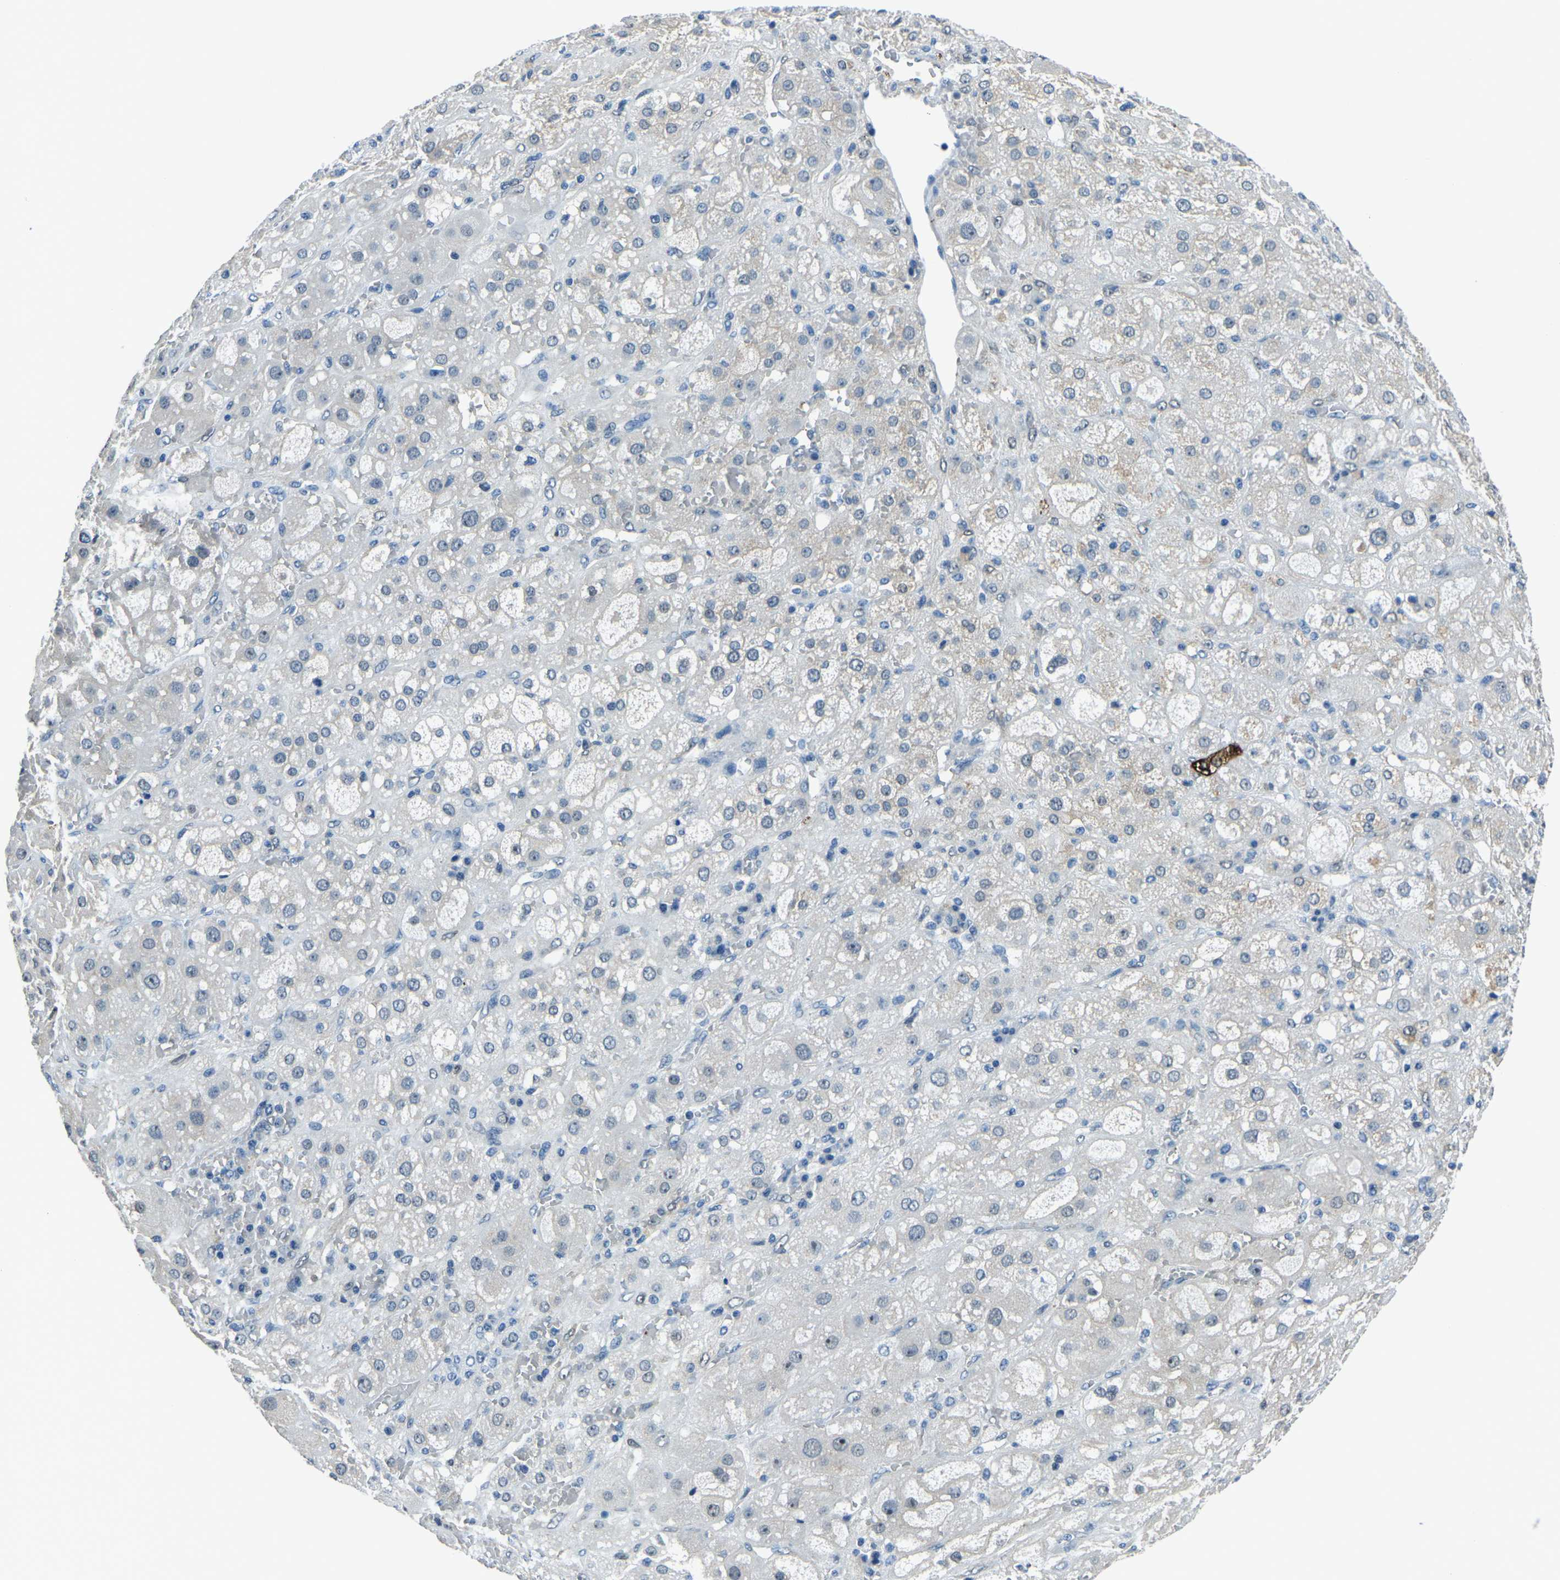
{"staining": {"intensity": "weak", "quantity": "25%-75%", "location": "nuclear"}, "tissue": "adrenal gland", "cell_type": "Glandular cells", "image_type": "normal", "snomed": [{"axis": "morphology", "description": "Normal tissue, NOS"}, {"axis": "topography", "description": "Adrenal gland"}], "caption": "Immunohistochemical staining of unremarkable adrenal gland displays 25%-75% levels of weak nuclear protein positivity in about 25%-75% of glandular cells.", "gene": "RRP1", "patient": {"sex": "female", "age": 47}}